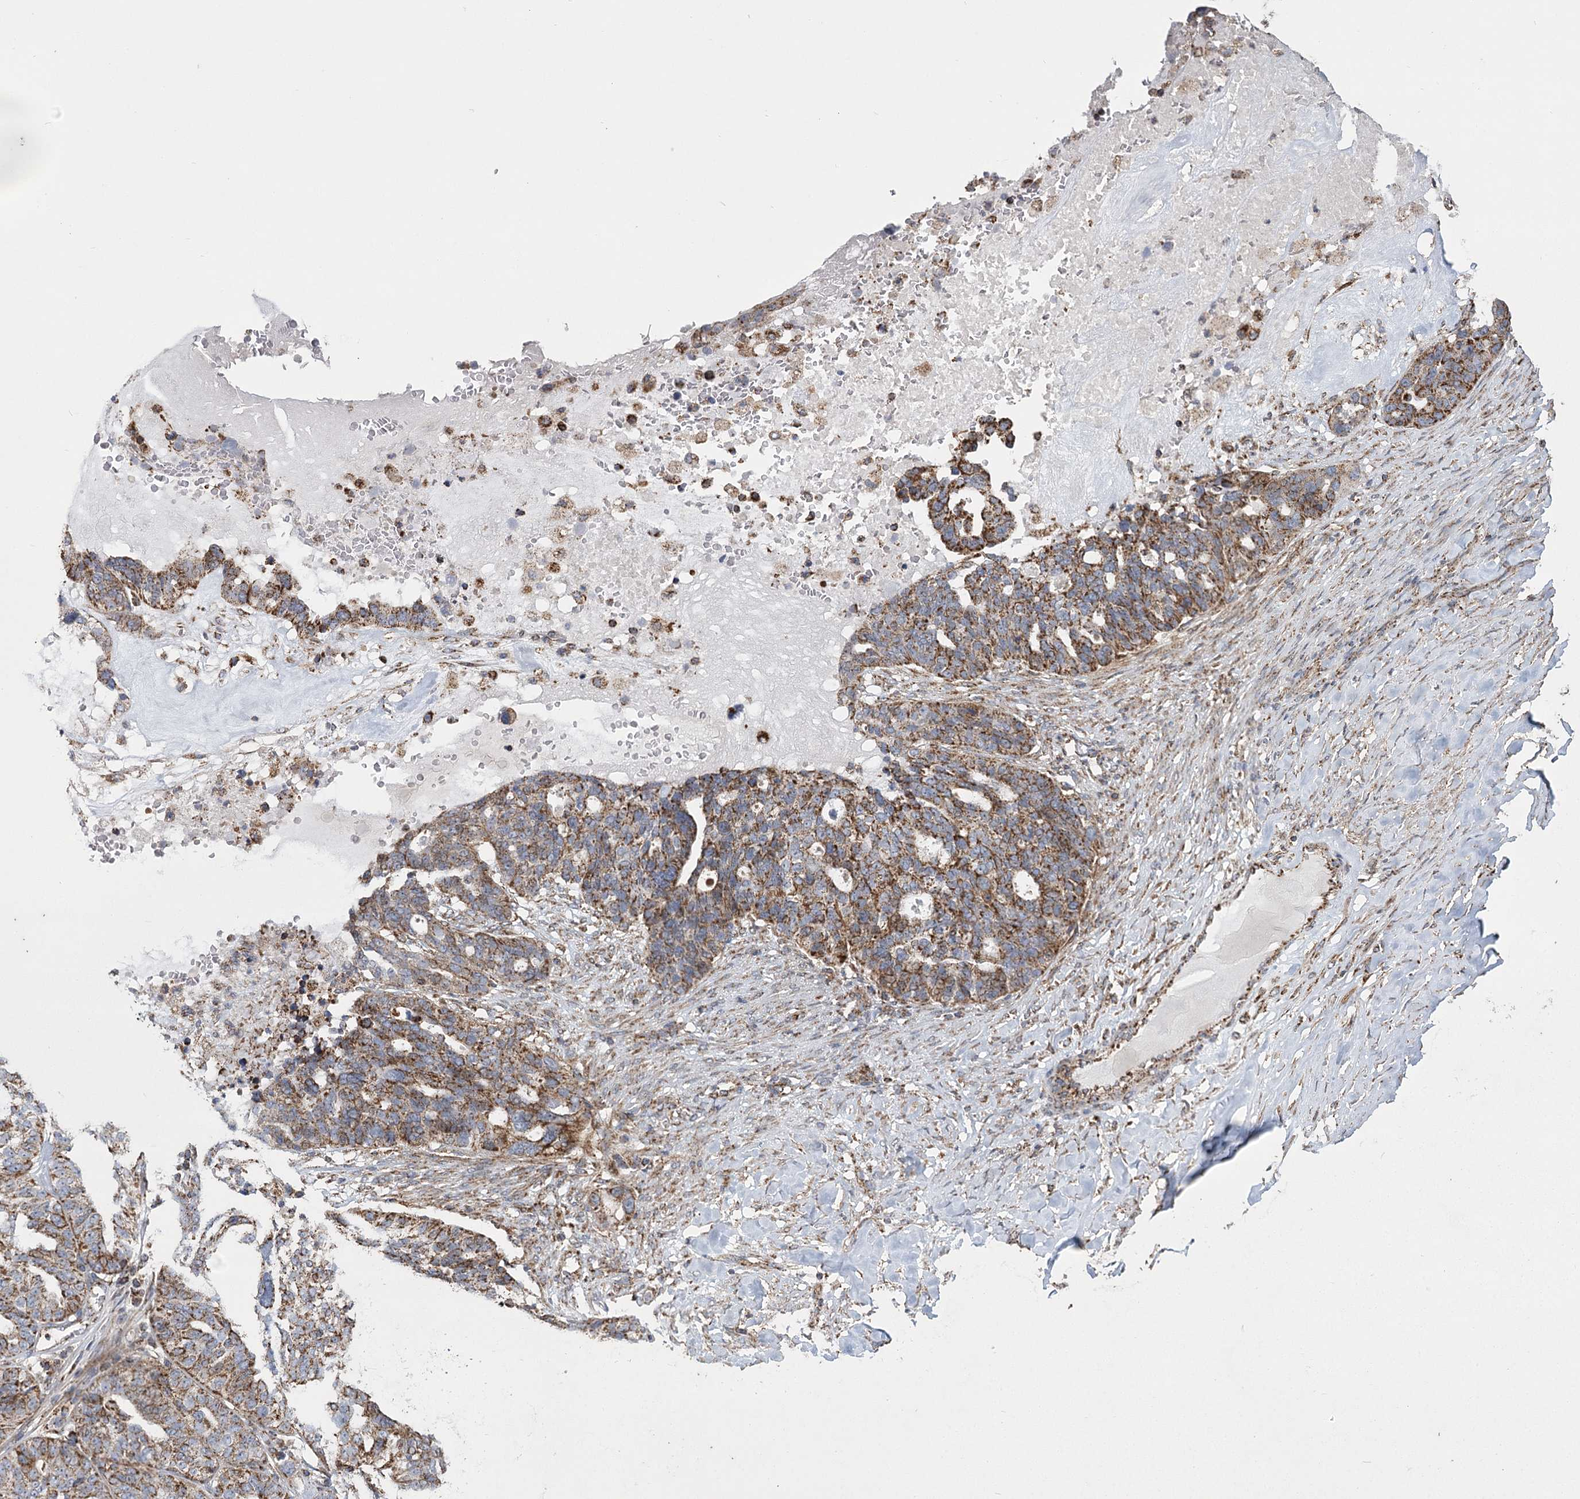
{"staining": {"intensity": "strong", "quantity": "25%-75%", "location": "cytoplasmic/membranous"}, "tissue": "ovarian cancer", "cell_type": "Tumor cells", "image_type": "cancer", "snomed": [{"axis": "morphology", "description": "Cystadenocarcinoma, serous, NOS"}, {"axis": "topography", "description": "Ovary"}], "caption": "Brown immunohistochemical staining in ovarian cancer (serous cystadenocarcinoma) displays strong cytoplasmic/membranous expression in about 25%-75% of tumor cells.", "gene": "RANBP3L", "patient": {"sex": "female", "age": 59}}